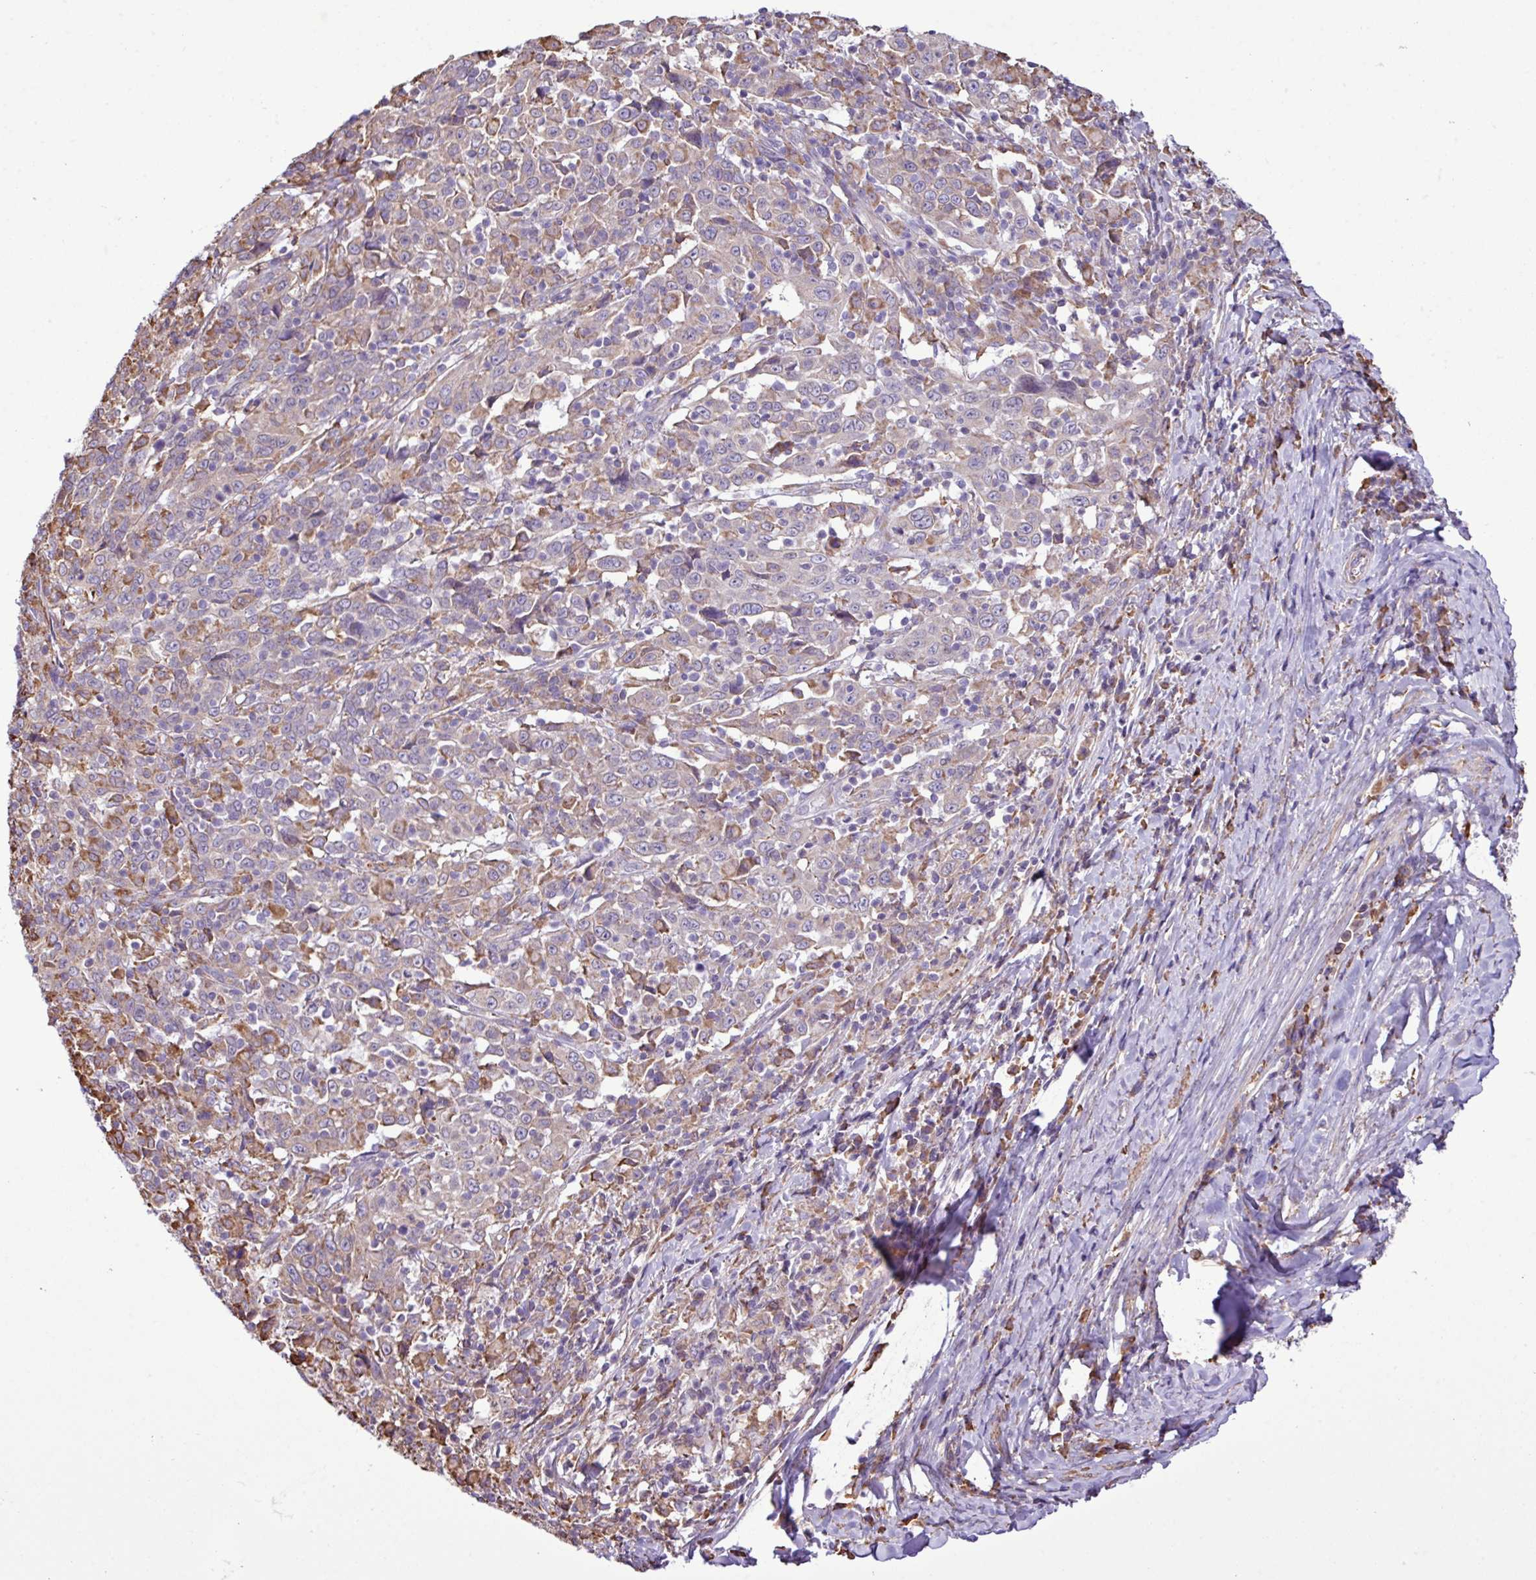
{"staining": {"intensity": "weak", "quantity": "25%-75%", "location": "cytoplasmic/membranous"}, "tissue": "cervical cancer", "cell_type": "Tumor cells", "image_type": "cancer", "snomed": [{"axis": "morphology", "description": "Squamous cell carcinoma, NOS"}, {"axis": "topography", "description": "Cervix"}], "caption": "Immunohistochemical staining of human cervical cancer demonstrates weak cytoplasmic/membranous protein staining in about 25%-75% of tumor cells.", "gene": "ZSCAN5A", "patient": {"sex": "female", "age": 46}}